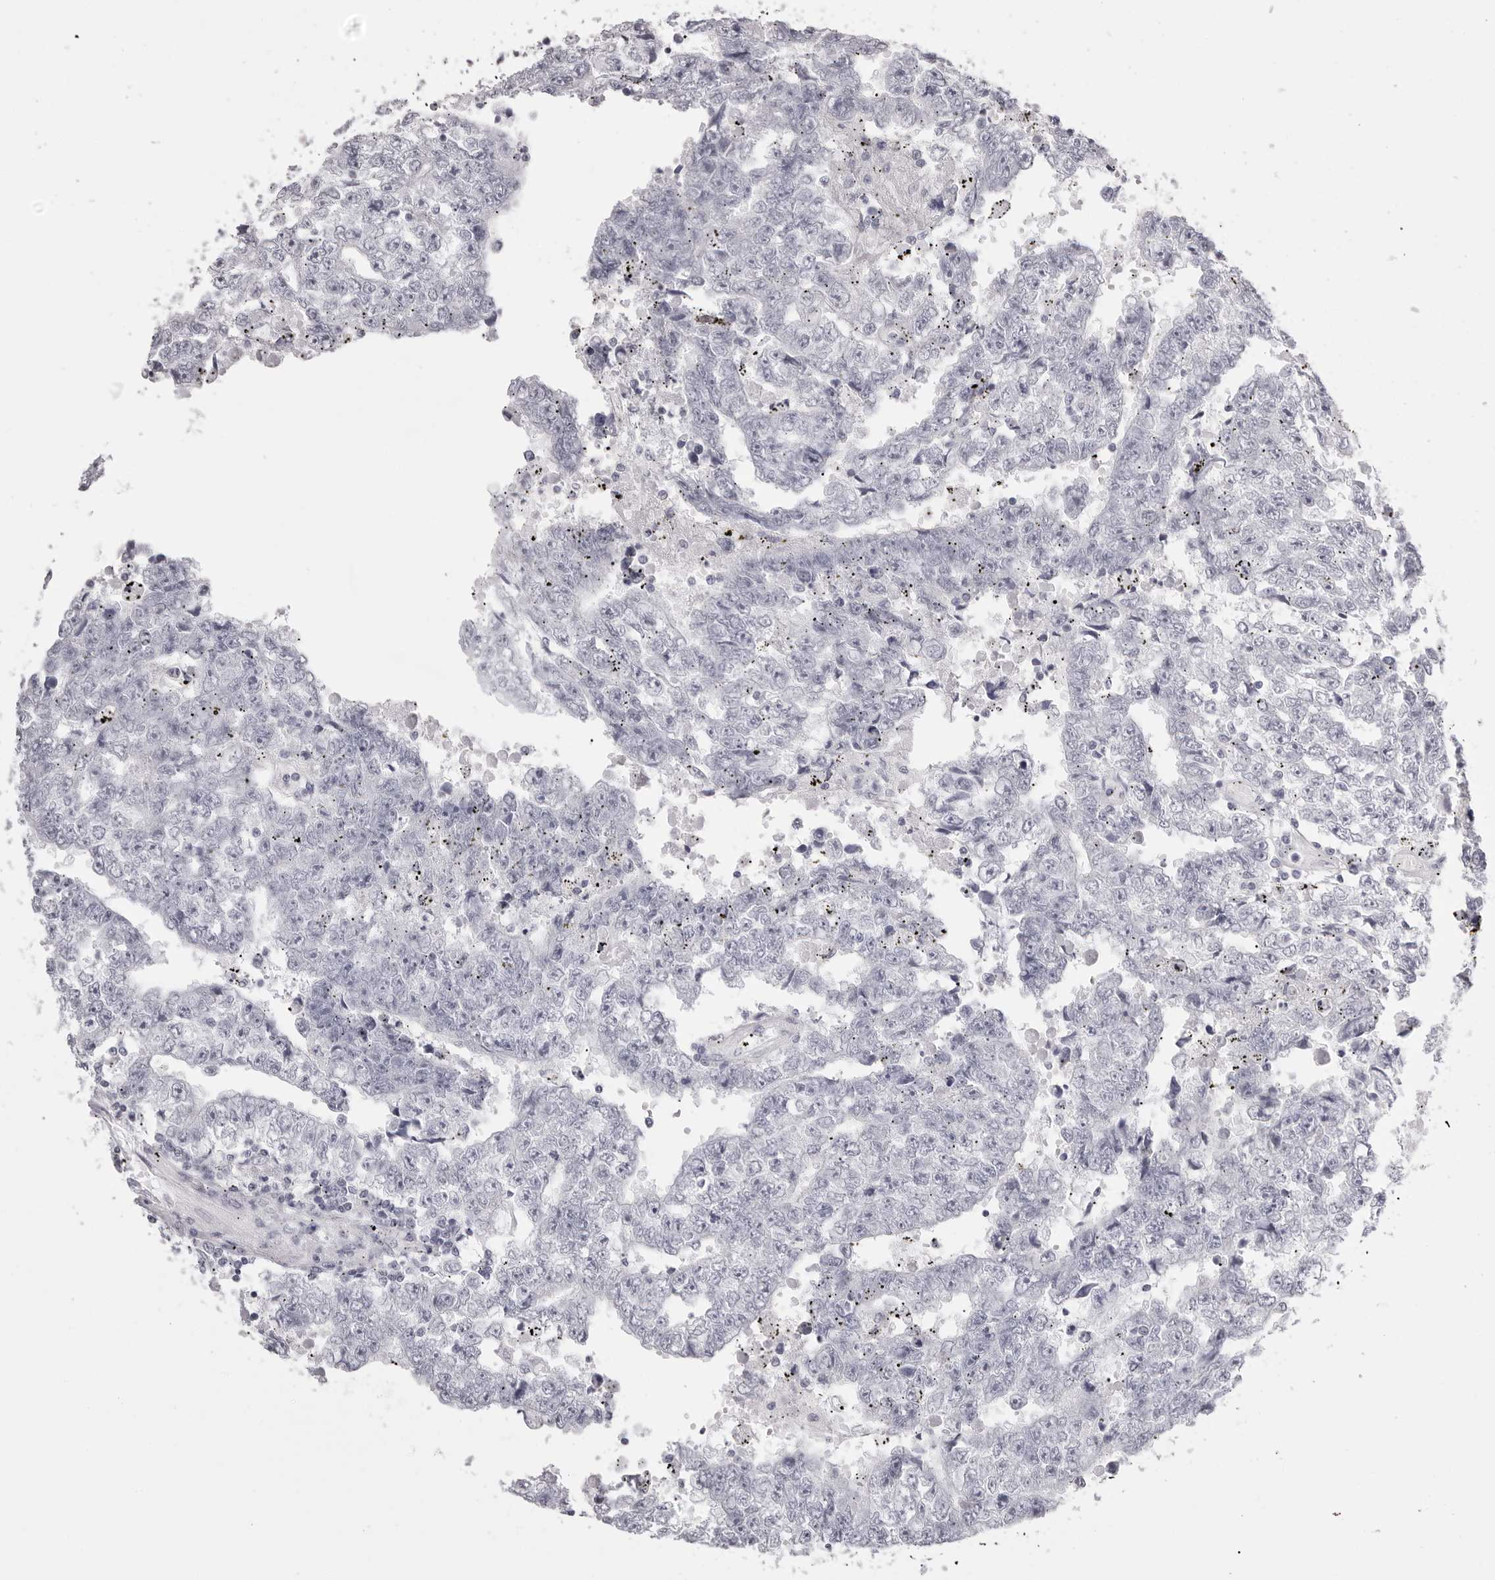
{"staining": {"intensity": "negative", "quantity": "none", "location": "none"}, "tissue": "testis cancer", "cell_type": "Tumor cells", "image_type": "cancer", "snomed": [{"axis": "morphology", "description": "Carcinoma, Embryonal, NOS"}, {"axis": "topography", "description": "Testis"}], "caption": "Immunohistochemical staining of testis embryonal carcinoma demonstrates no significant positivity in tumor cells.", "gene": "RHO", "patient": {"sex": "male", "age": 25}}